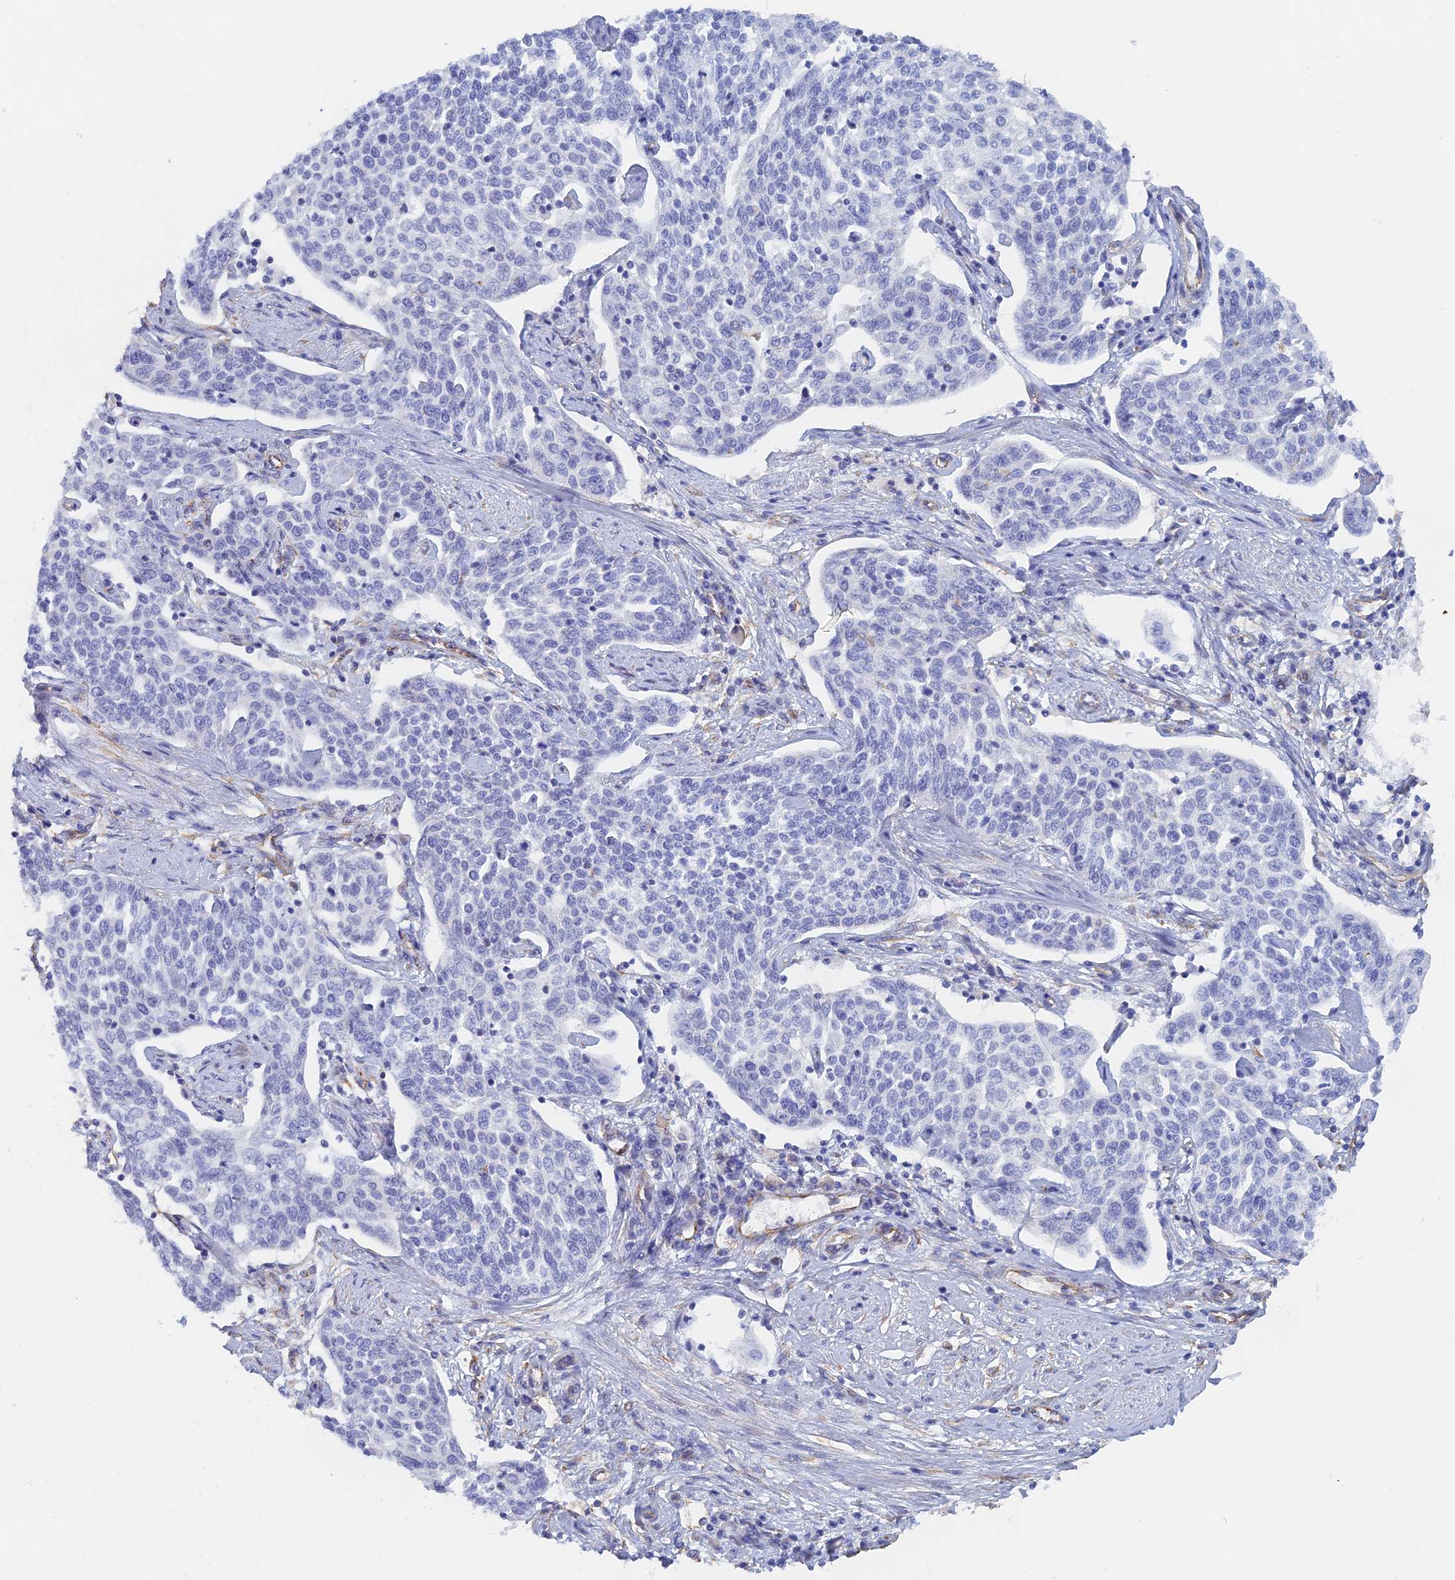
{"staining": {"intensity": "negative", "quantity": "none", "location": "none"}, "tissue": "cervical cancer", "cell_type": "Tumor cells", "image_type": "cancer", "snomed": [{"axis": "morphology", "description": "Squamous cell carcinoma, NOS"}, {"axis": "topography", "description": "Cervix"}], "caption": "DAB immunohistochemical staining of human cervical cancer (squamous cell carcinoma) displays no significant expression in tumor cells.", "gene": "RMC1", "patient": {"sex": "female", "age": 34}}